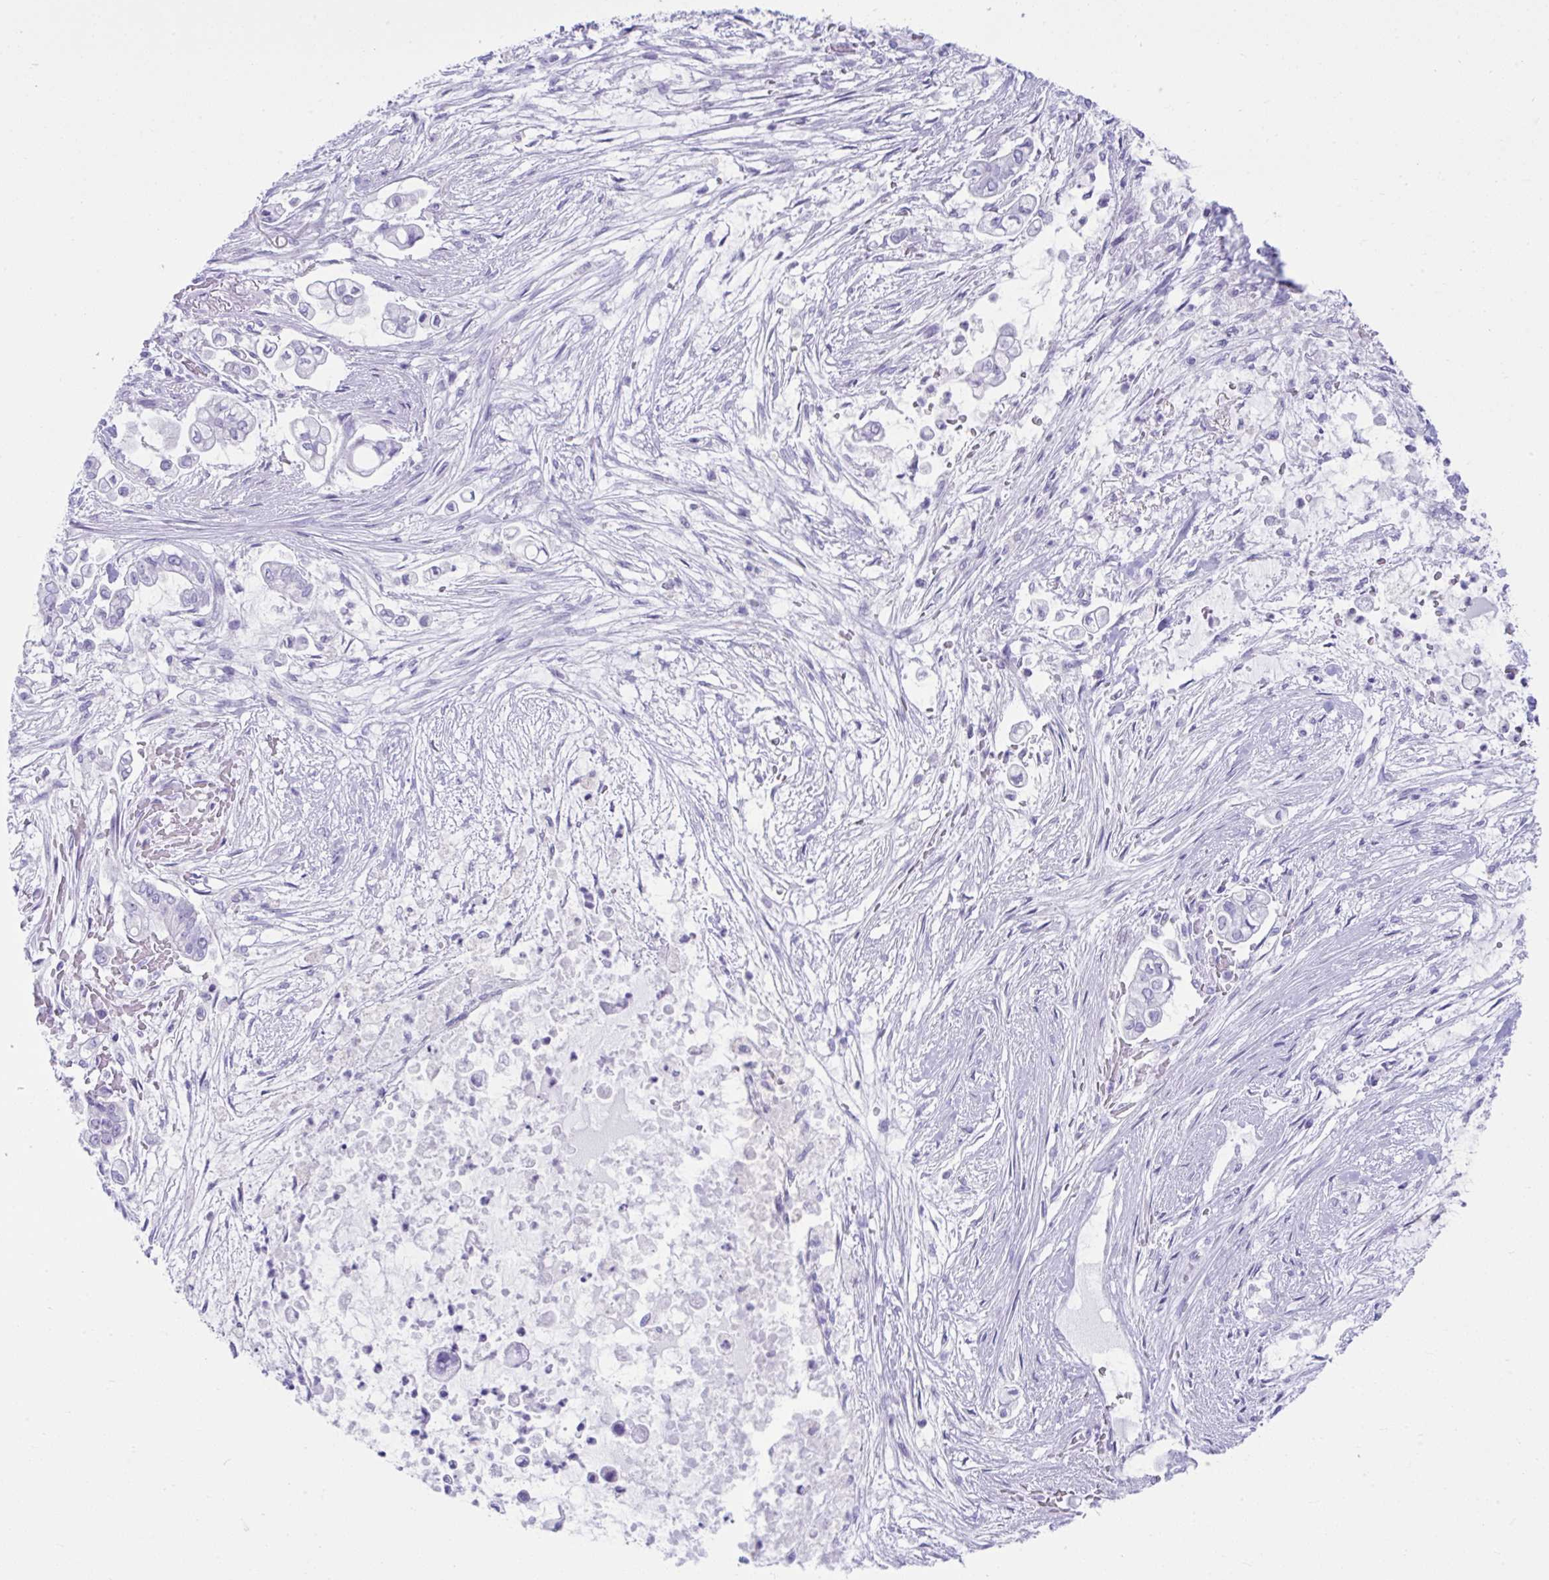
{"staining": {"intensity": "negative", "quantity": "none", "location": "none"}, "tissue": "pancreatic cancer", "cell_type": "Tumor cells", "image_type": "cancer", "snomed": [{"axis": "morphology", "description": "Adenocarcinoma, NOS"}, {"axis": "topography", "description": "Pancreas"}], "caption": "Immunohistochemistry of pancreatic cancer displays no positivity in tumor cells.", "gene": "PSCA", "patient": {"sex": "female", "age": 69}}